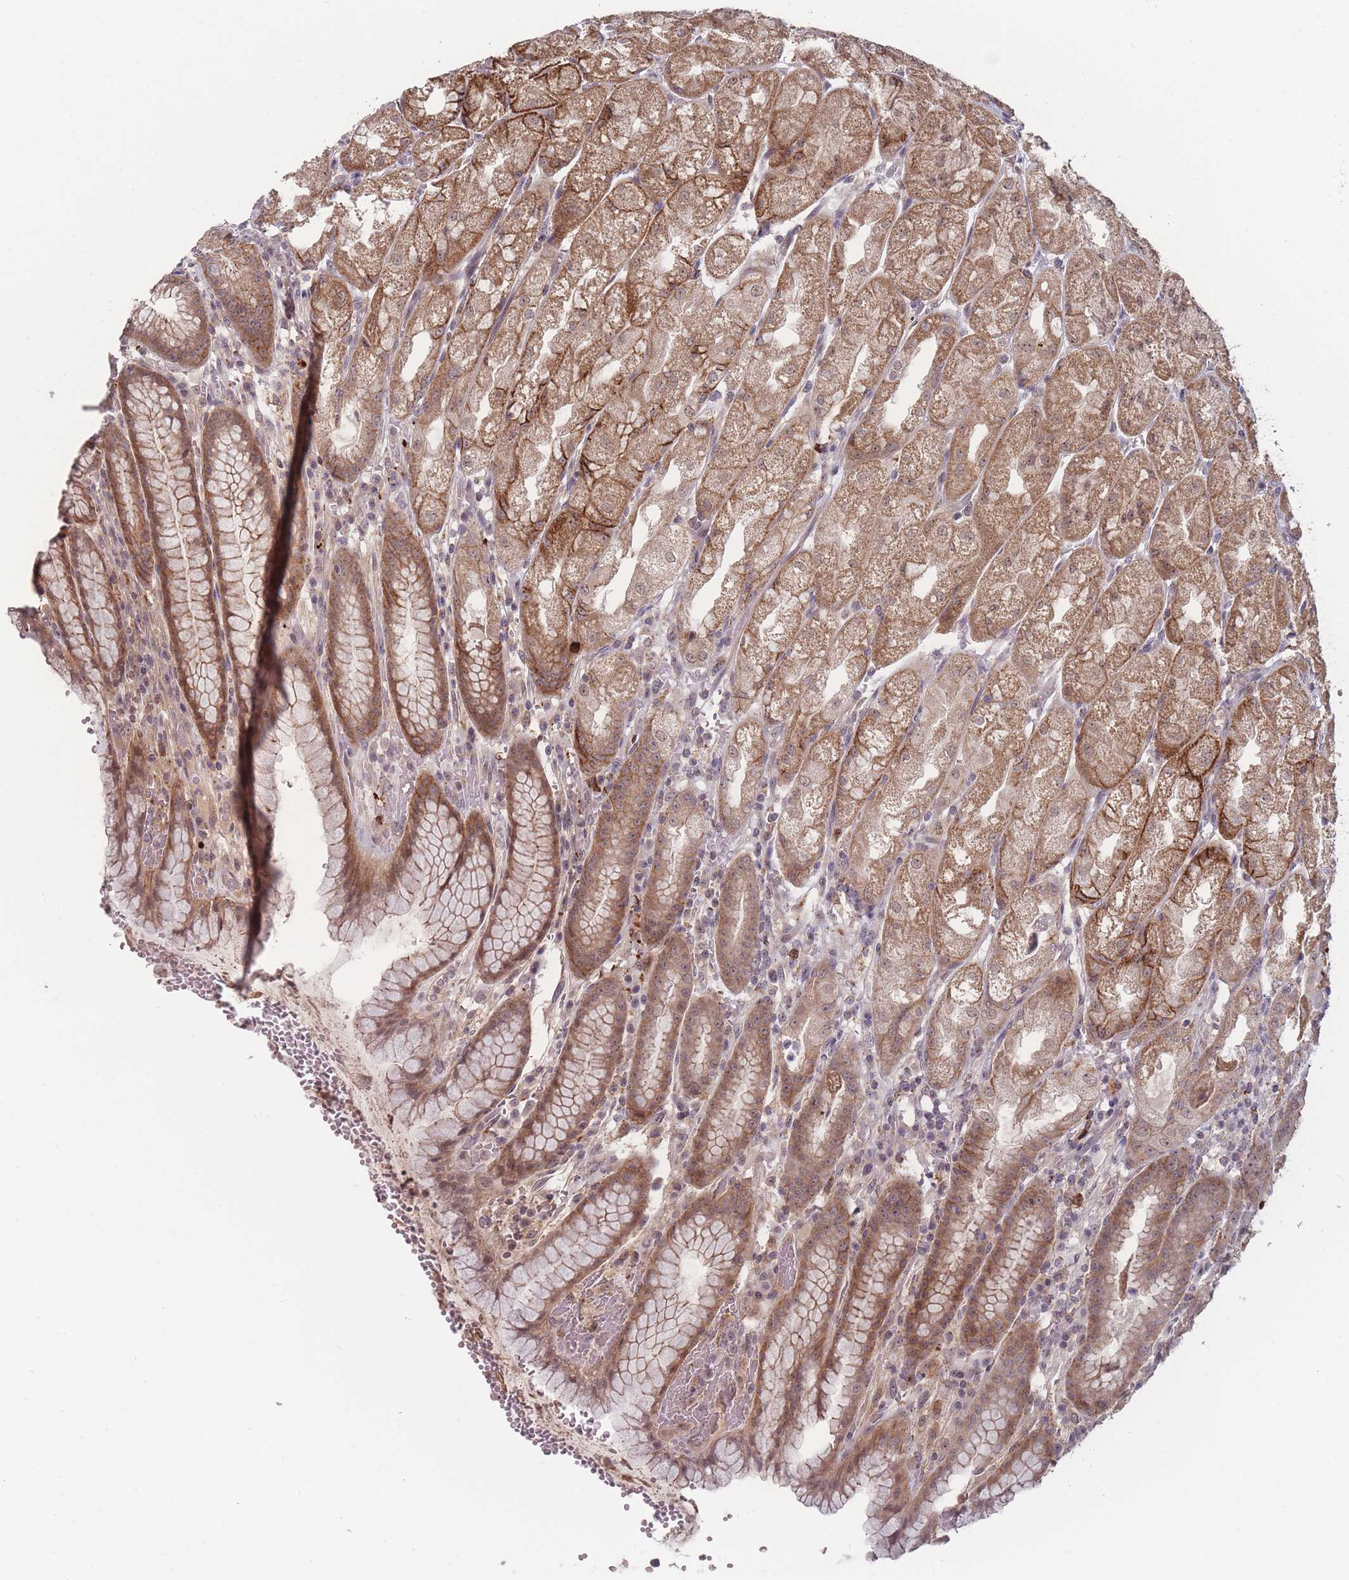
{"staining": {"intensity": "moderate", "quantity": ">75%", "location": "cytoplasmic/membranous,nuclear"}, "tissue": "stomach", "cell_type": "Glandular cells", "image_type": "normal", "snomed": [{"axis": "morphology", "description": "Normal tissue, NOS"}, {"axis": "topography", "description": "Stomach, upper"}], "caption": "Protein staining demonstrates moderate cytoplasmic/membranous,nuclear positivity in approximately >75% of glandular cells in unremarkable stomach. (DAB (3,3'-diaminobenzidine) = brown stain, brightfield microscopy at high magnification).", "gene": "TMEM232", "patient": {"sex": "male", "age": 52}}